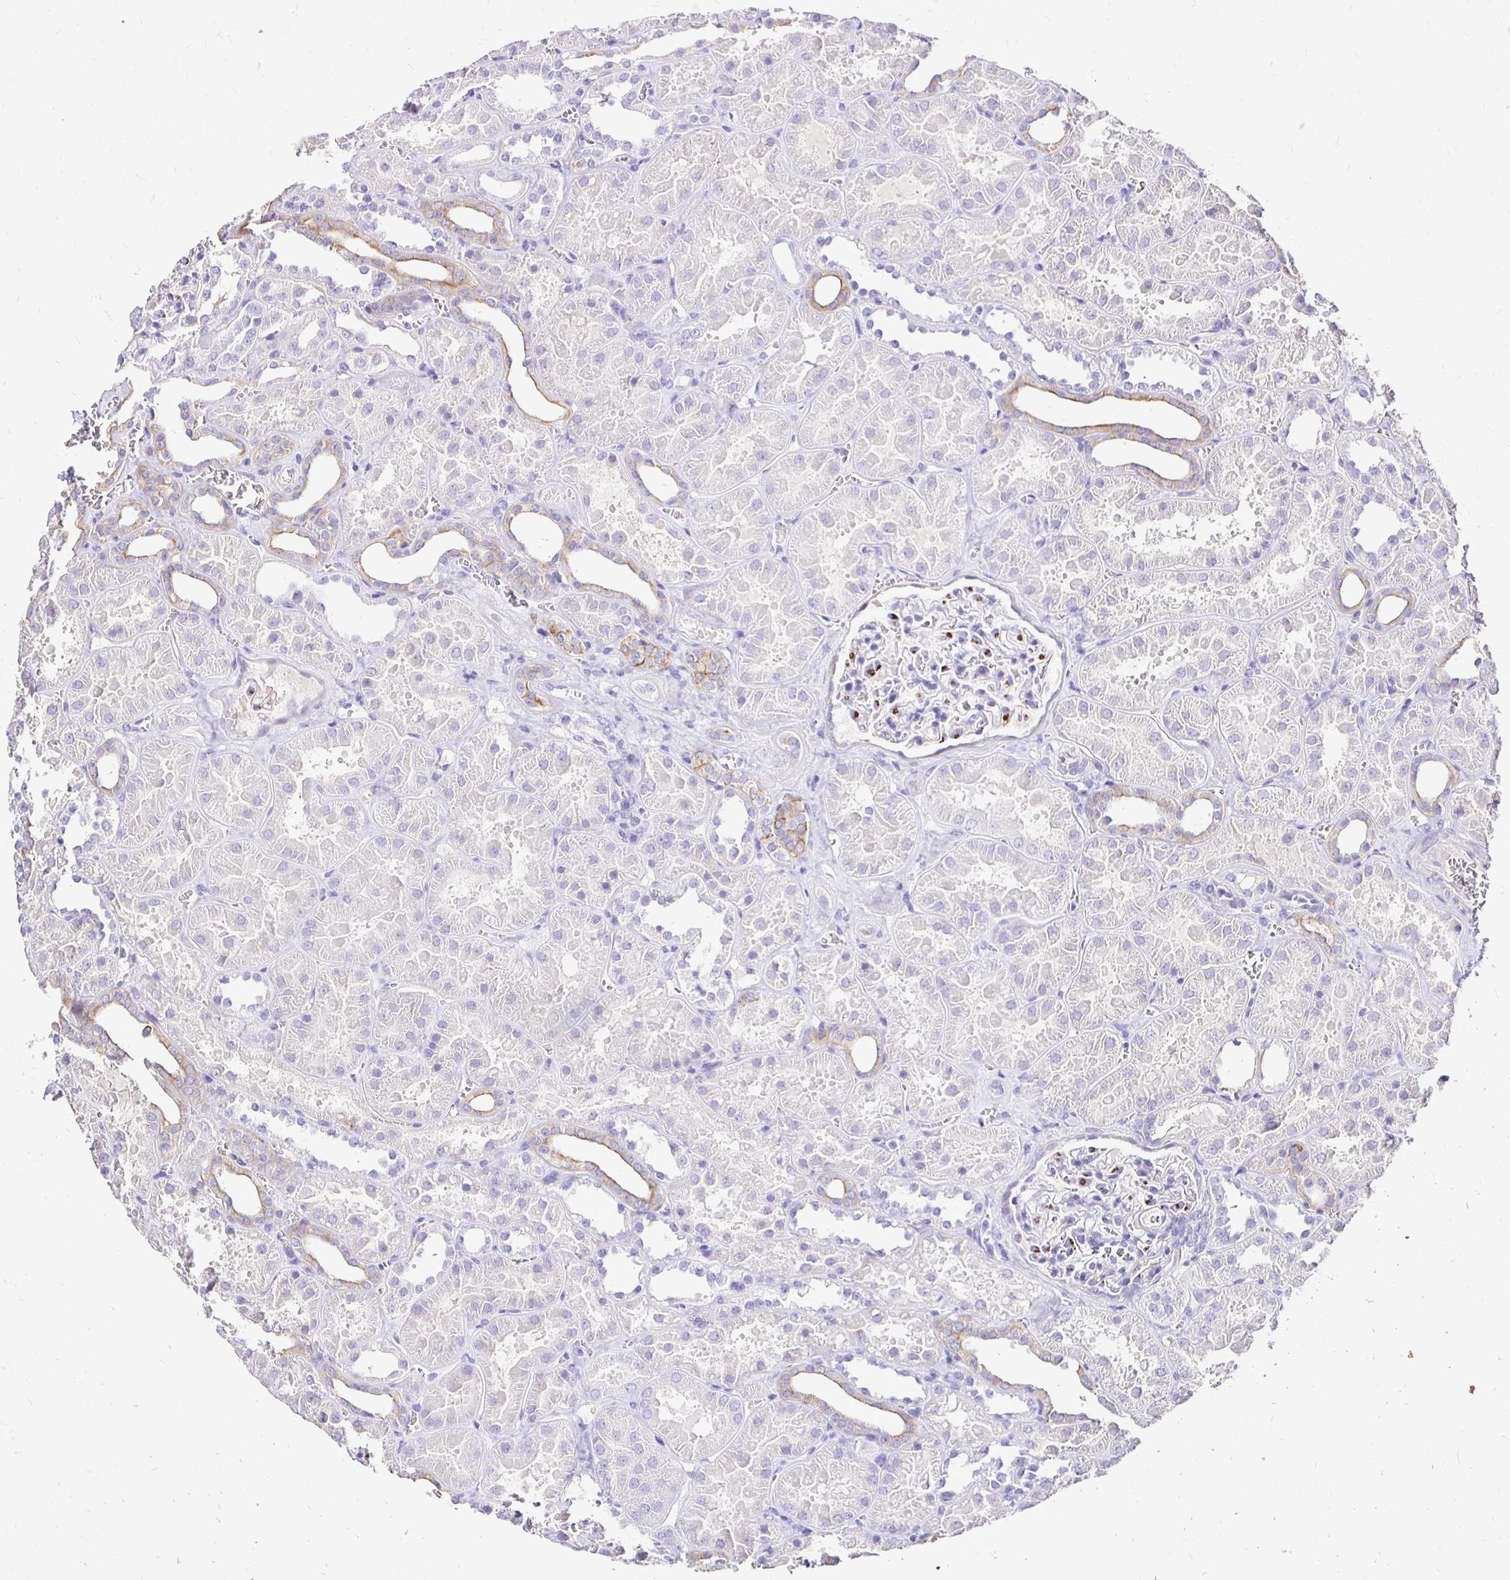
{"staining": {"intensity": "moderate", "quantity": "<25%", "location": "cytoplasmic/membranous"}, "tissue": "kidney", "cell_type": "Cells in glomeruli", "image_type": "normal", "snomed": [{"axis": "morphology", "description": "Normal tissue, NOS"}, {"axis": "topography", "description": "Kidney"}], "caption": "Immunohistochemistry photomicrograph of unremarkable kidney stained for a protein (brown), which exhibits low levels of moderate cytoplasmic/membranous expression in about <25% of cells in glomeruli.", "gene": "TAF1D", "patient": {"sex": "female", "age": 41}}